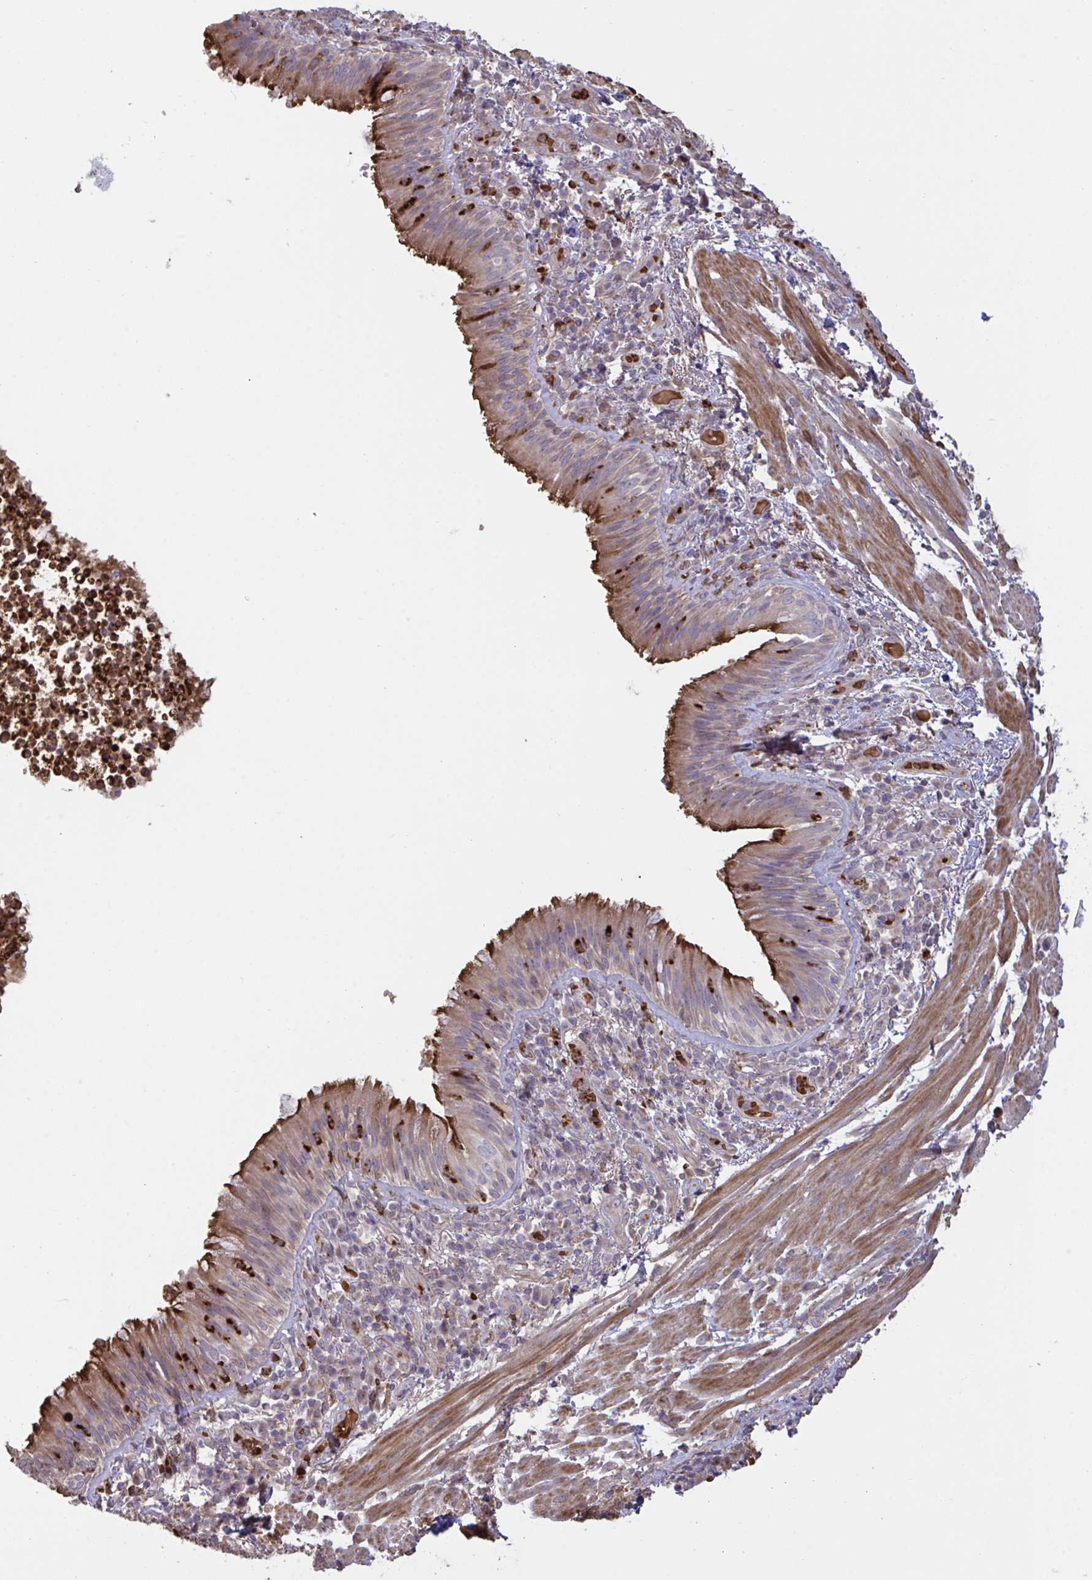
{"staining": {"intensity": "moderate", "quantity": ">75%", "location": "cytoplasmic/membranous"}, "tissue": "bronchus", "cell_type": "Respiratory epithelial cells", "image_type": "normal", "snomed": [{"axis": "morphology", "description": "Normal tissue, NOS"}, {"axis": "topography", "description": "Cartilage tissue"}, {"axis": "topography", "description": "Bronchus"}], "caption": "This histopathology image shows IHC staining of unremarkable human bronchus, with medium moderate cytoplasmic/membranous expression in approximately >75% of respiratory epithelial cells.", "gene": "IL1R1", "patient": {"sex": "male", "age": 56}}